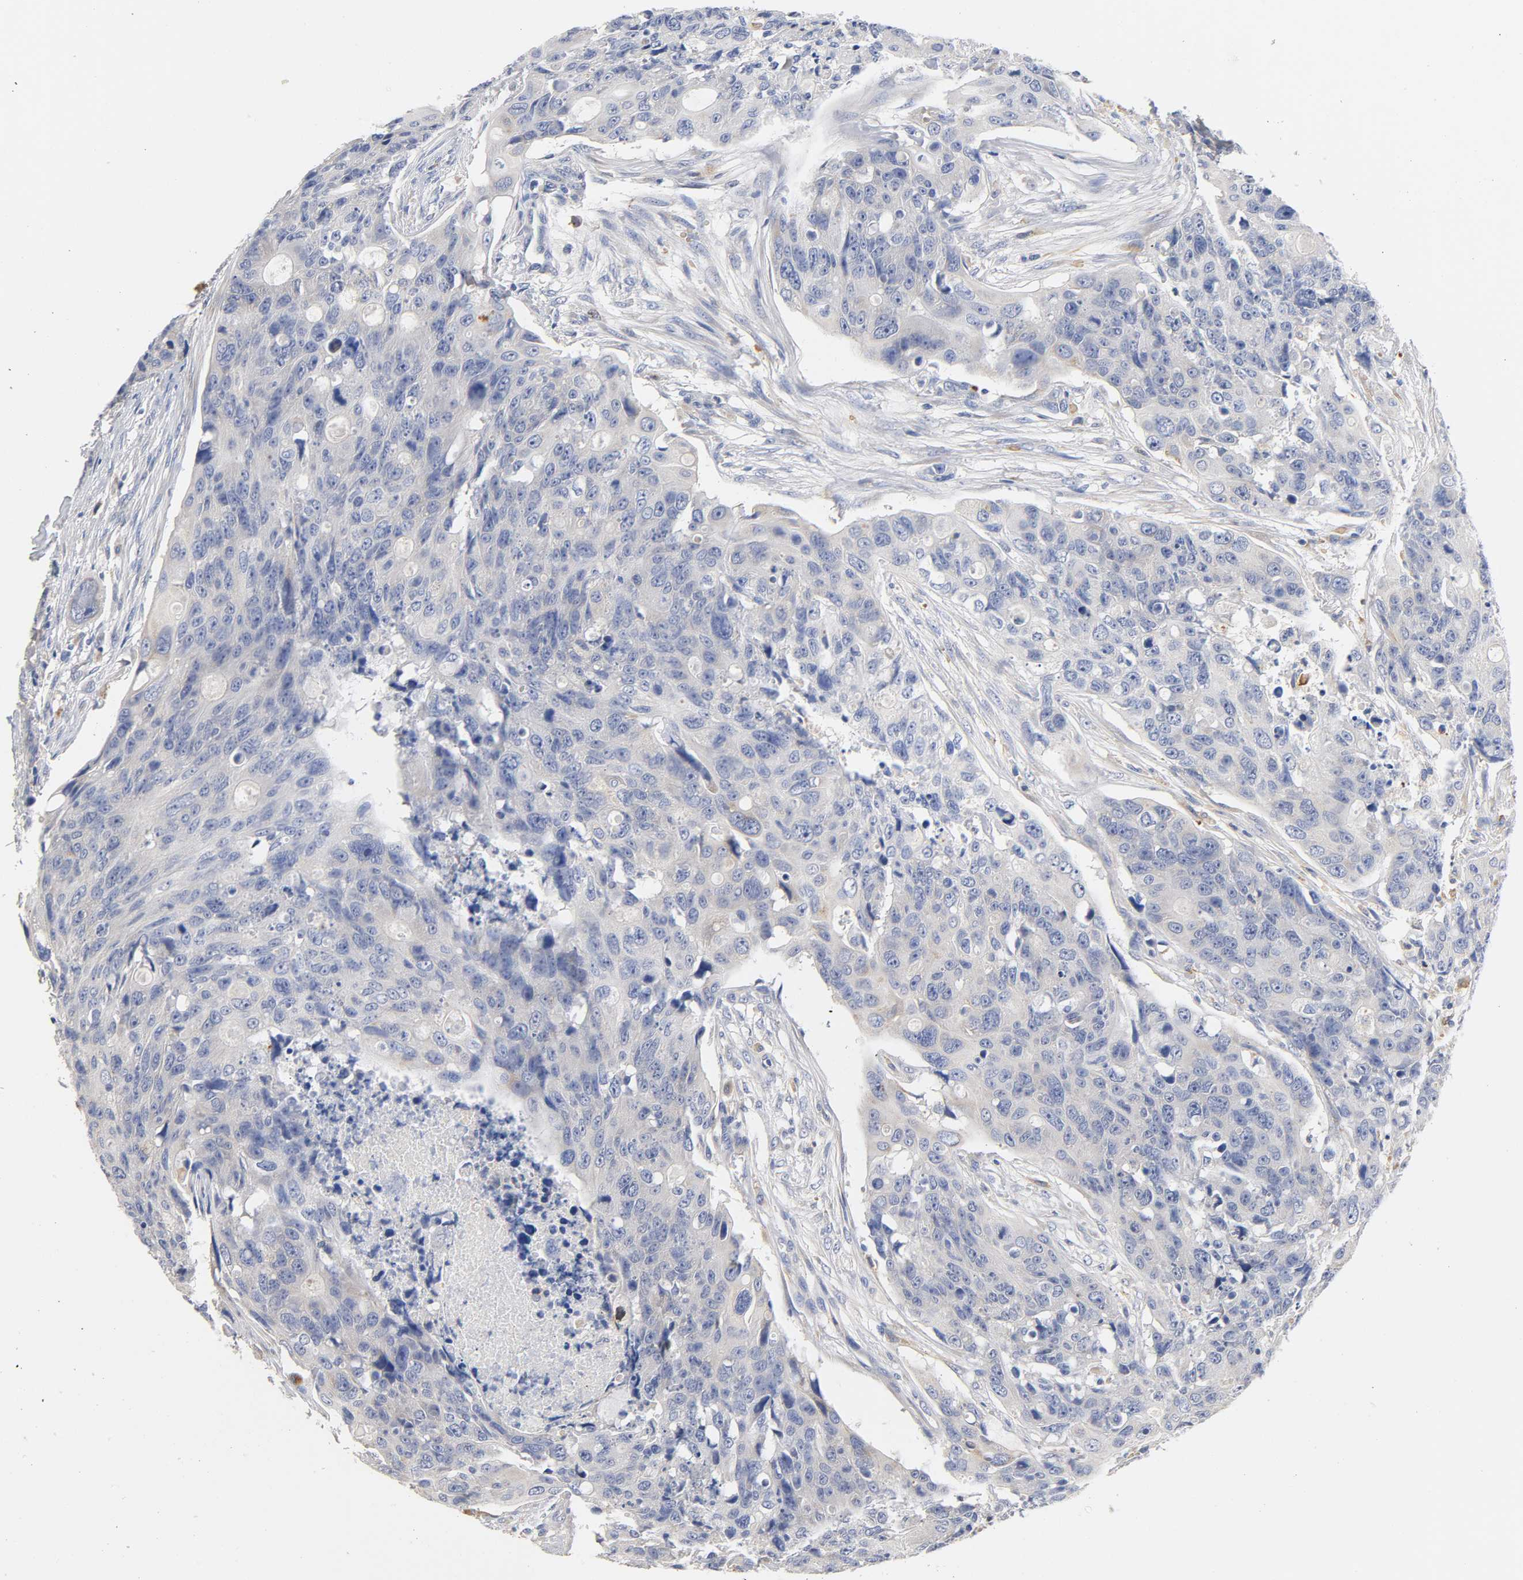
{"staining": {"intensity": "negative", "quantity": "none", "location": "none"}, "tissue": "colorectal cancer", "cell_type": "Tumor cells", "image_type": "cancer", "snomed": [{"axis": "morphology", "description": "Adenocarcinoma, NOS"}, {"axis": "topography", "description": "Colon"}], "caption": "Colorectal adenocarcinoma was stained to show a protein in brown. There is no significant positivity in tumor cells. (DAB IHC visualized using brightfield microscopy, high magnification).", "gene": "SEMA5A", "patient": {"sex": "female", "age": 57}}